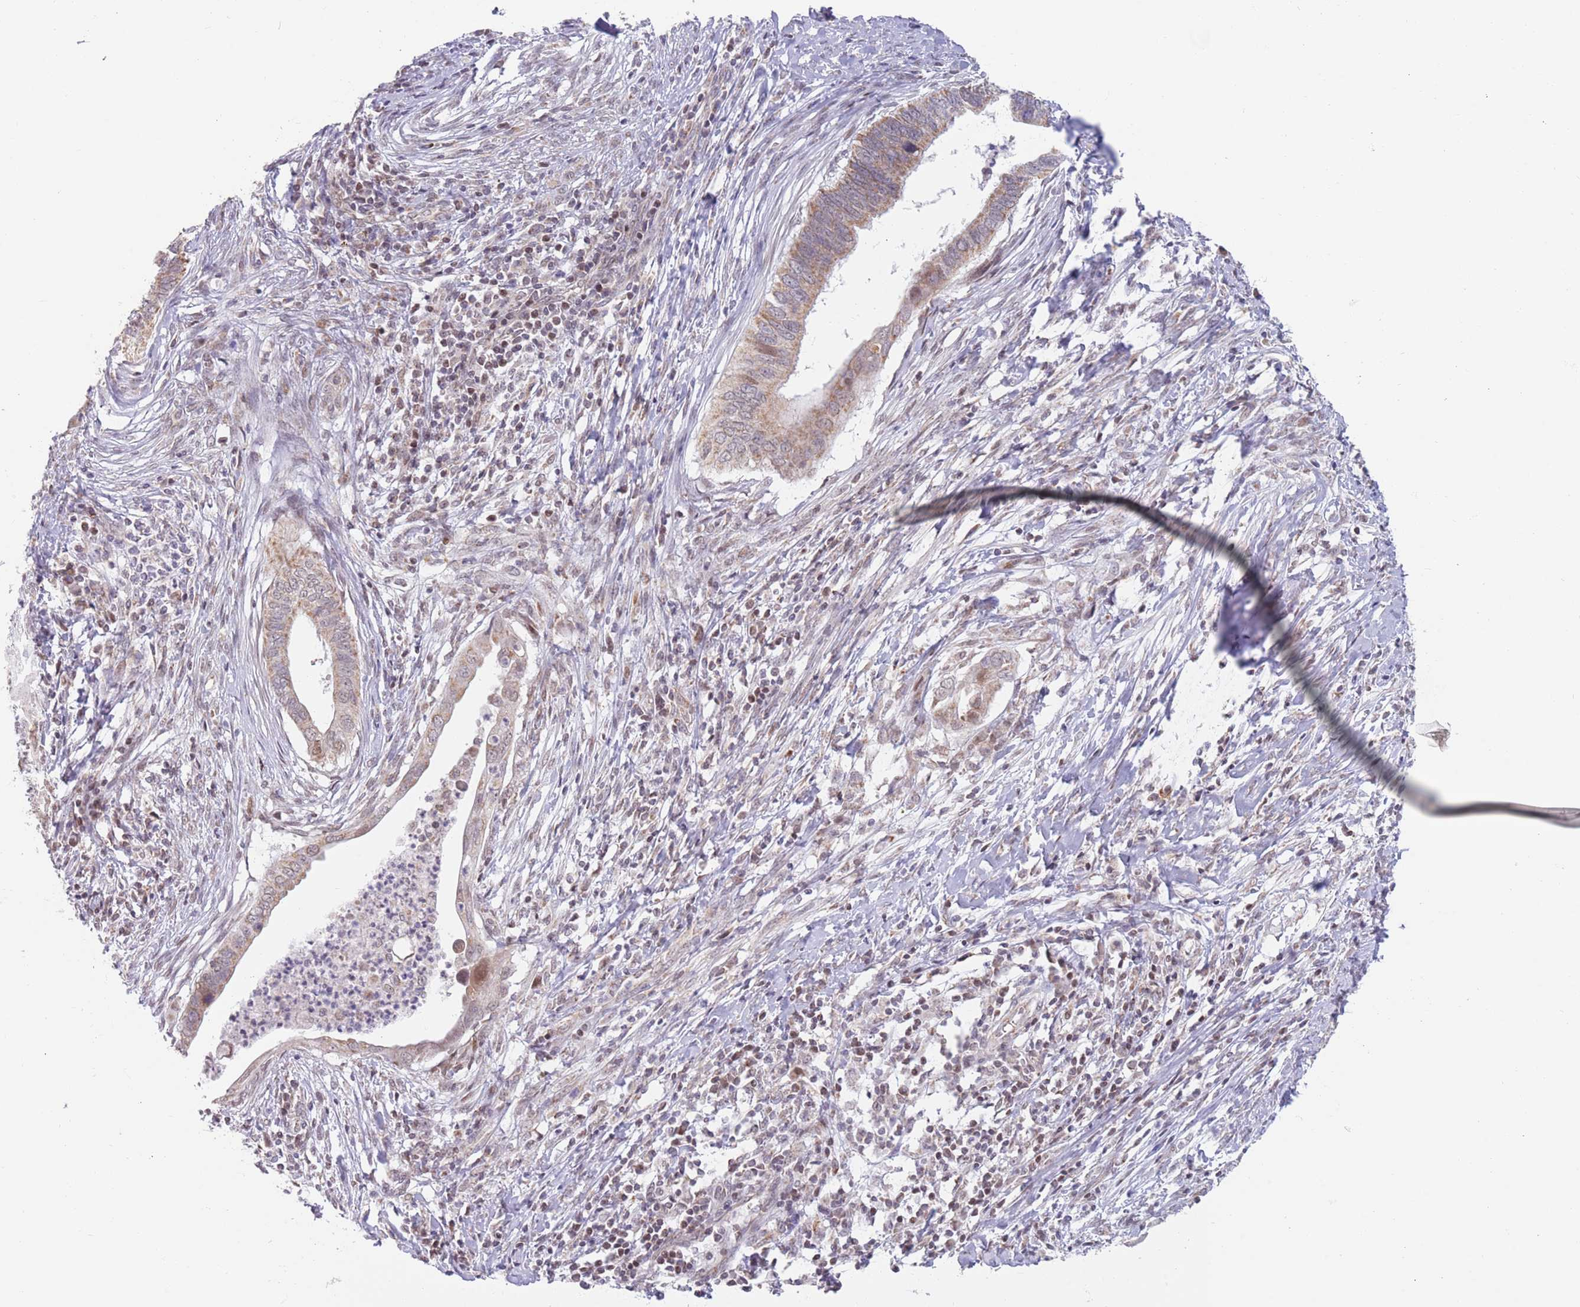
{"staining": {"intensity": "moderate", "quantity": ">75%", "location": "cytoplasmic/membranous"}, "tissue": "cervical cancer", "cell_type": "Tumor cells", "image_type": "cancer", "snomed": [{"axis": "morphology", "description": "Adenocarcinoma, NOS"}, {"axis": "topography", "description": "Cervix"}], "caption": "Protein staining shows moderate cytoplasmic/membranous staining in approximately >75% of tumor cells in cervical cancer.", "gene": "TIMM13", "patient": {"sex": "female", "age": 42}}